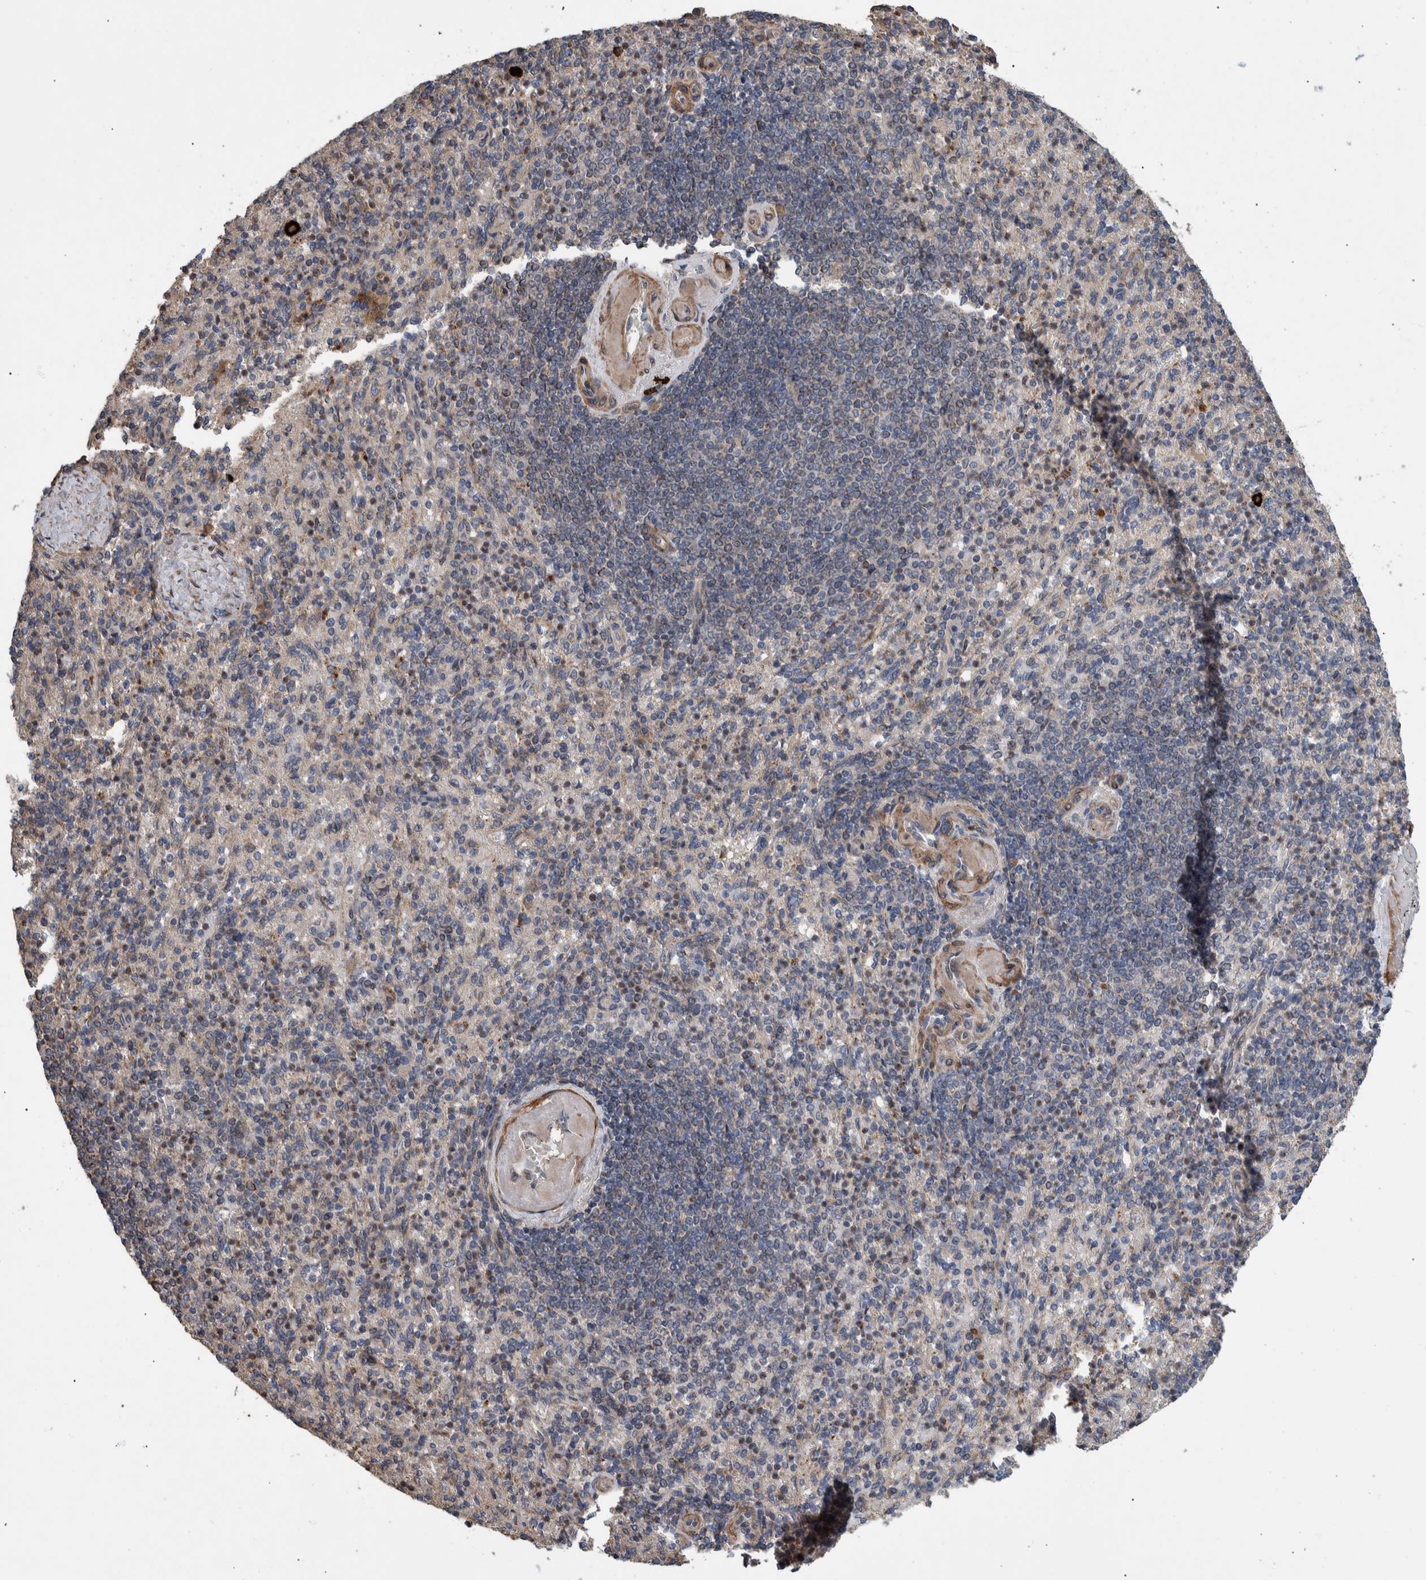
{"staining": {"intensity": "weak", "quantity": "25%-75%", "location": "cytoplasmic/membranous"}, "tissue": "spleen", "cell_type": "Cells in red pulp", "image_type": "normal", "snomed": [{"axis": "morphology", "description": "Normal tissue, NOS"}, {"axis": "topography", "description": "Spleen"}], "caption": "Cells in red pulp demonstrate low levels of weak cytoplasmic/membranous positivity in about 25%-75% of cells in benign human spleen. (DAB IHC with brightfield microscopy, high magnification).", "gene": "B3GNTL1", "patient": {"sex": "female", "age": 74}}